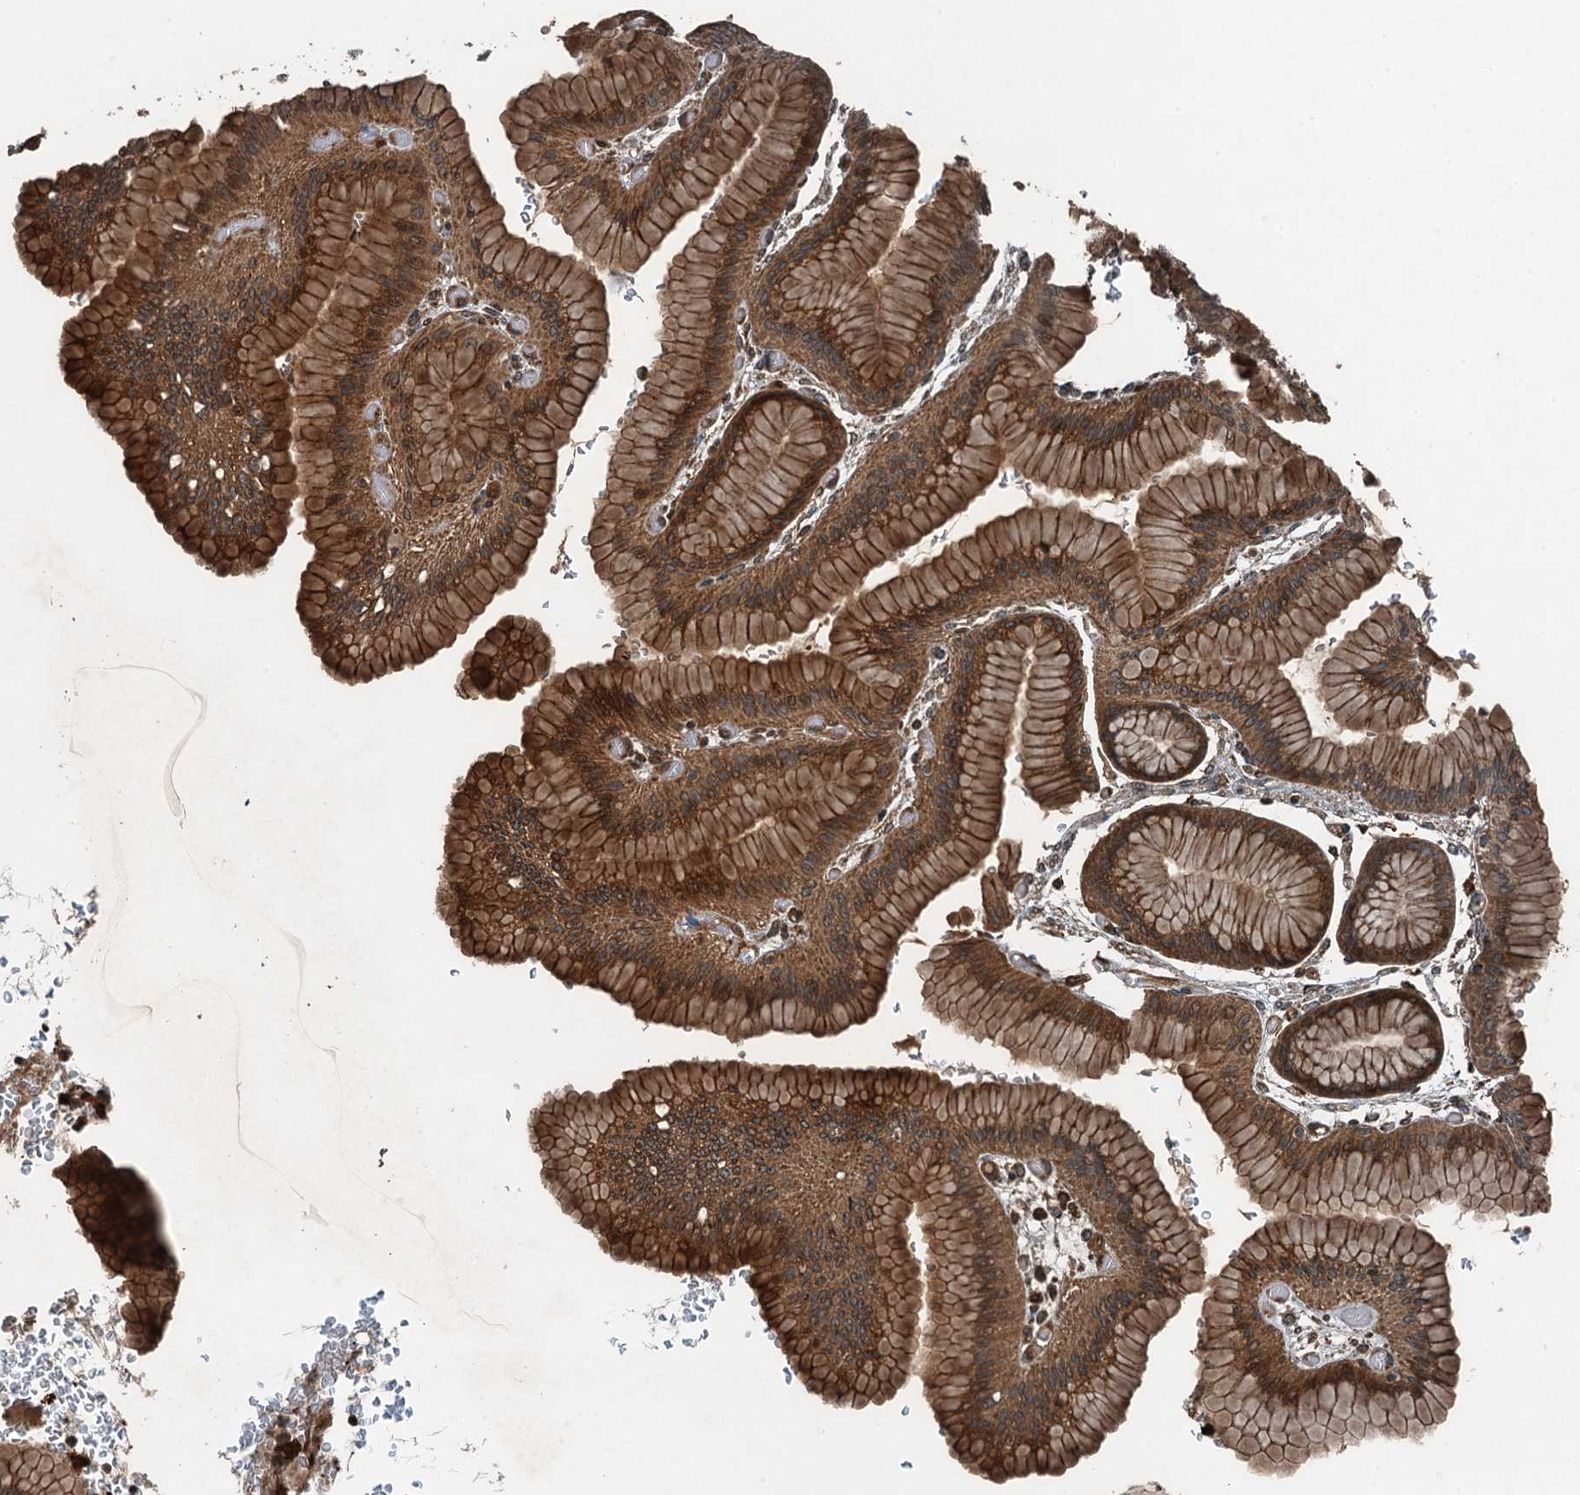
{"staining": {"intensity": "strong", "quantity": ">75%", "location": "cytoplasmic/membranous"}, "tissue": "stomach", "cell_type": "Glandular cells", "image_type": "normal", "snomed": [{"axis": "morphology", "description": "Normal tissue, NOS"}, {"axis": "morphology", "description": "Adenocarcinoma, NOS"}, {"axis": "morphology", "description": "Adenocarcinoma, High grade"}, {"axis": "topography", "description": "Stomach, upper"}, {"axis": "topography", "description": "Stomach"}], "caption": "Protein staining of benign stomach reveals strong cytoplasmic/membranous positivity in about >75% of glandular cells. Using DAB (brown) and hematoxylin (blue) stains, captured at high magnification using brightfield microscopy.", "gene": "TCTN1", "patient": {"sex": "female", "age": 65}}